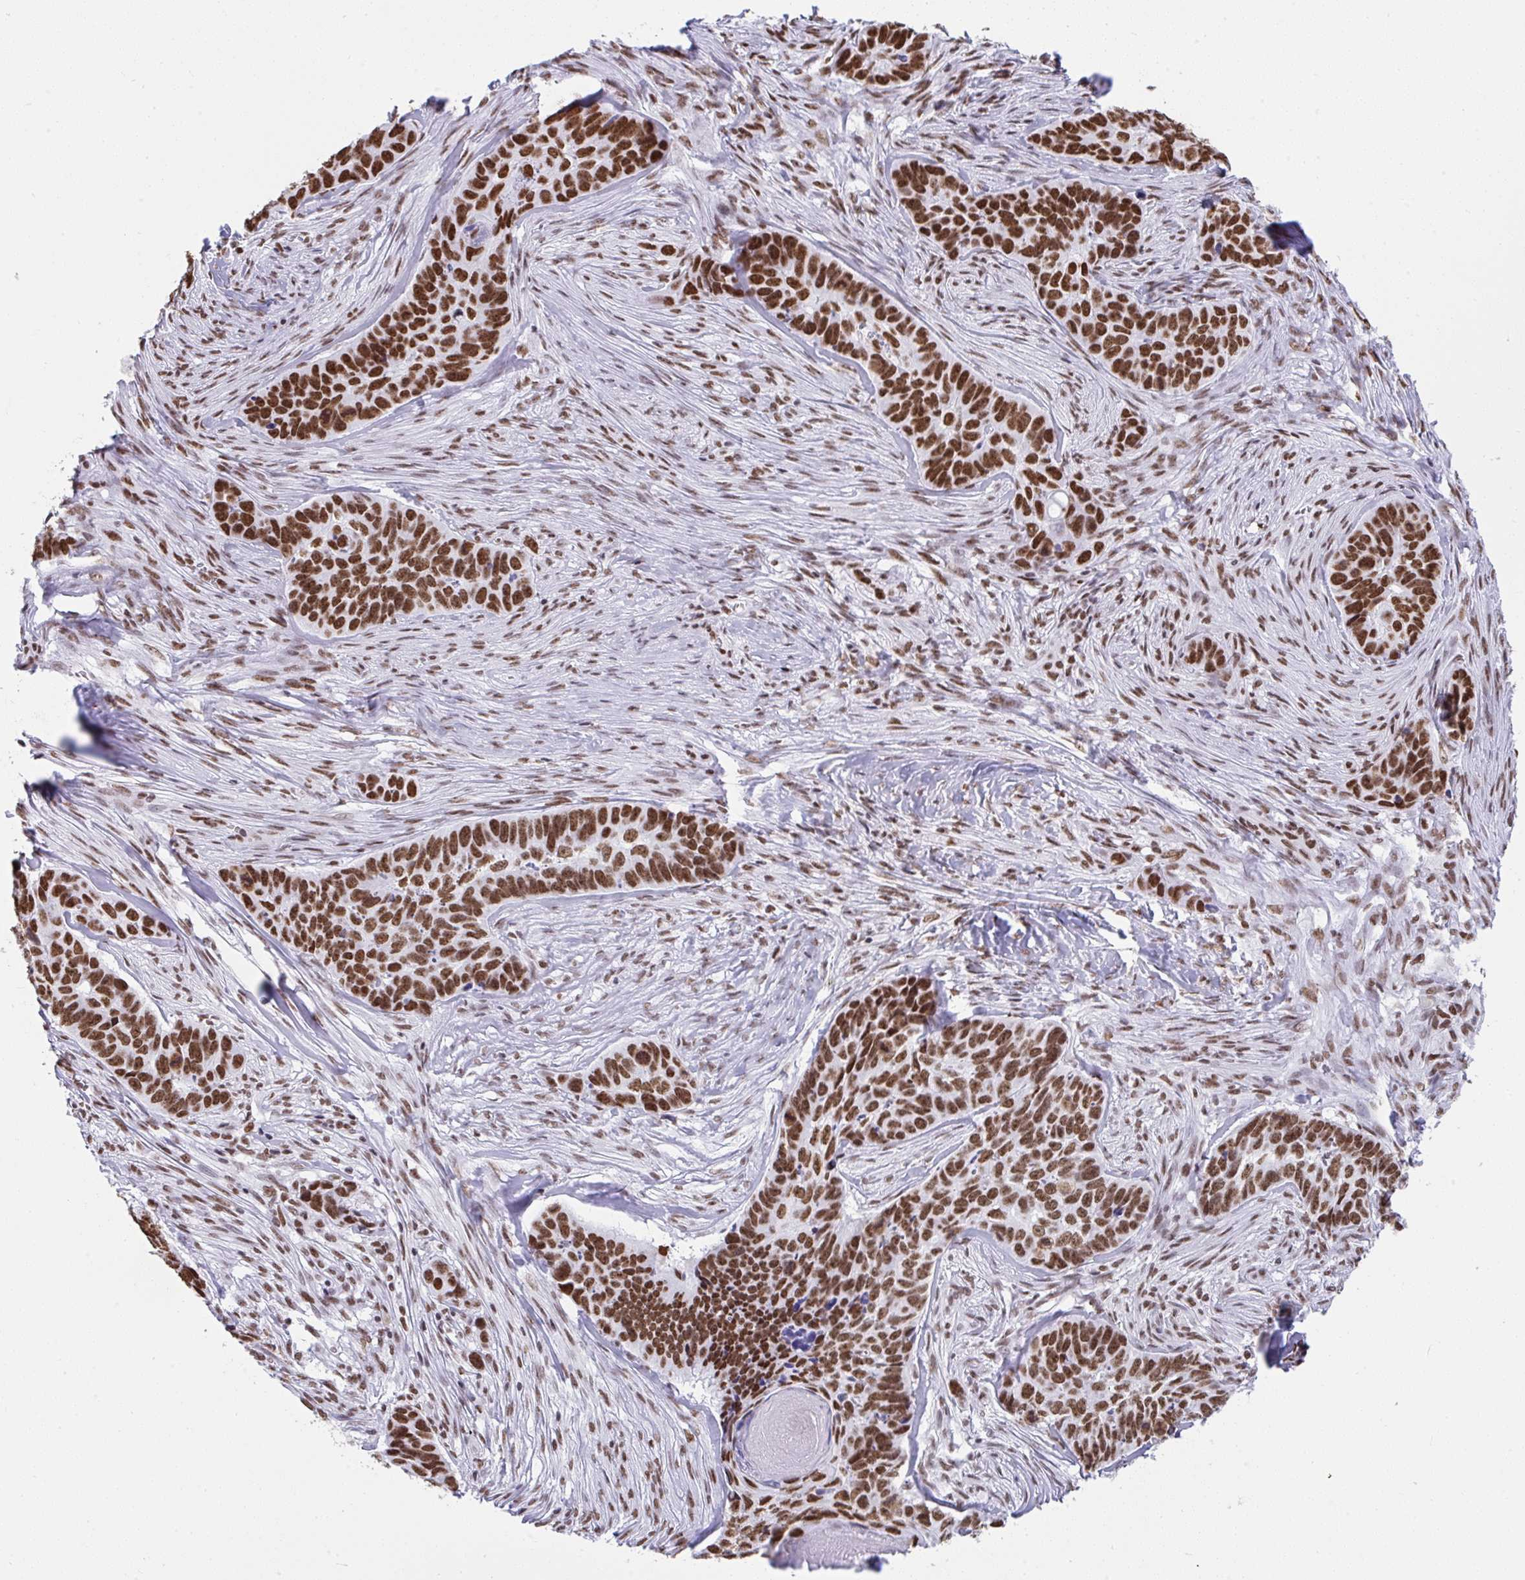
{"staining": {"intensity": "strong", "quantity": ">75%", "location": "nuclear"}, "tissue": "skin cancer", "cell_type": "Tumor cells", "image_type": "cancer", "snomed": [{"axis": "morphology", "description": "Basal cell carcinoma"}, {"axis": "topography", "description": "Skin"}], "caption": "IHC (DAB (3,3'-diaminobenzidine)) staining of basal cell carcinoma (skin) reveals strong nuclear protein staining in about >75% of tumor cells.", "gene": "DDX52", "patient": {"sex": "female", "age": 82}}